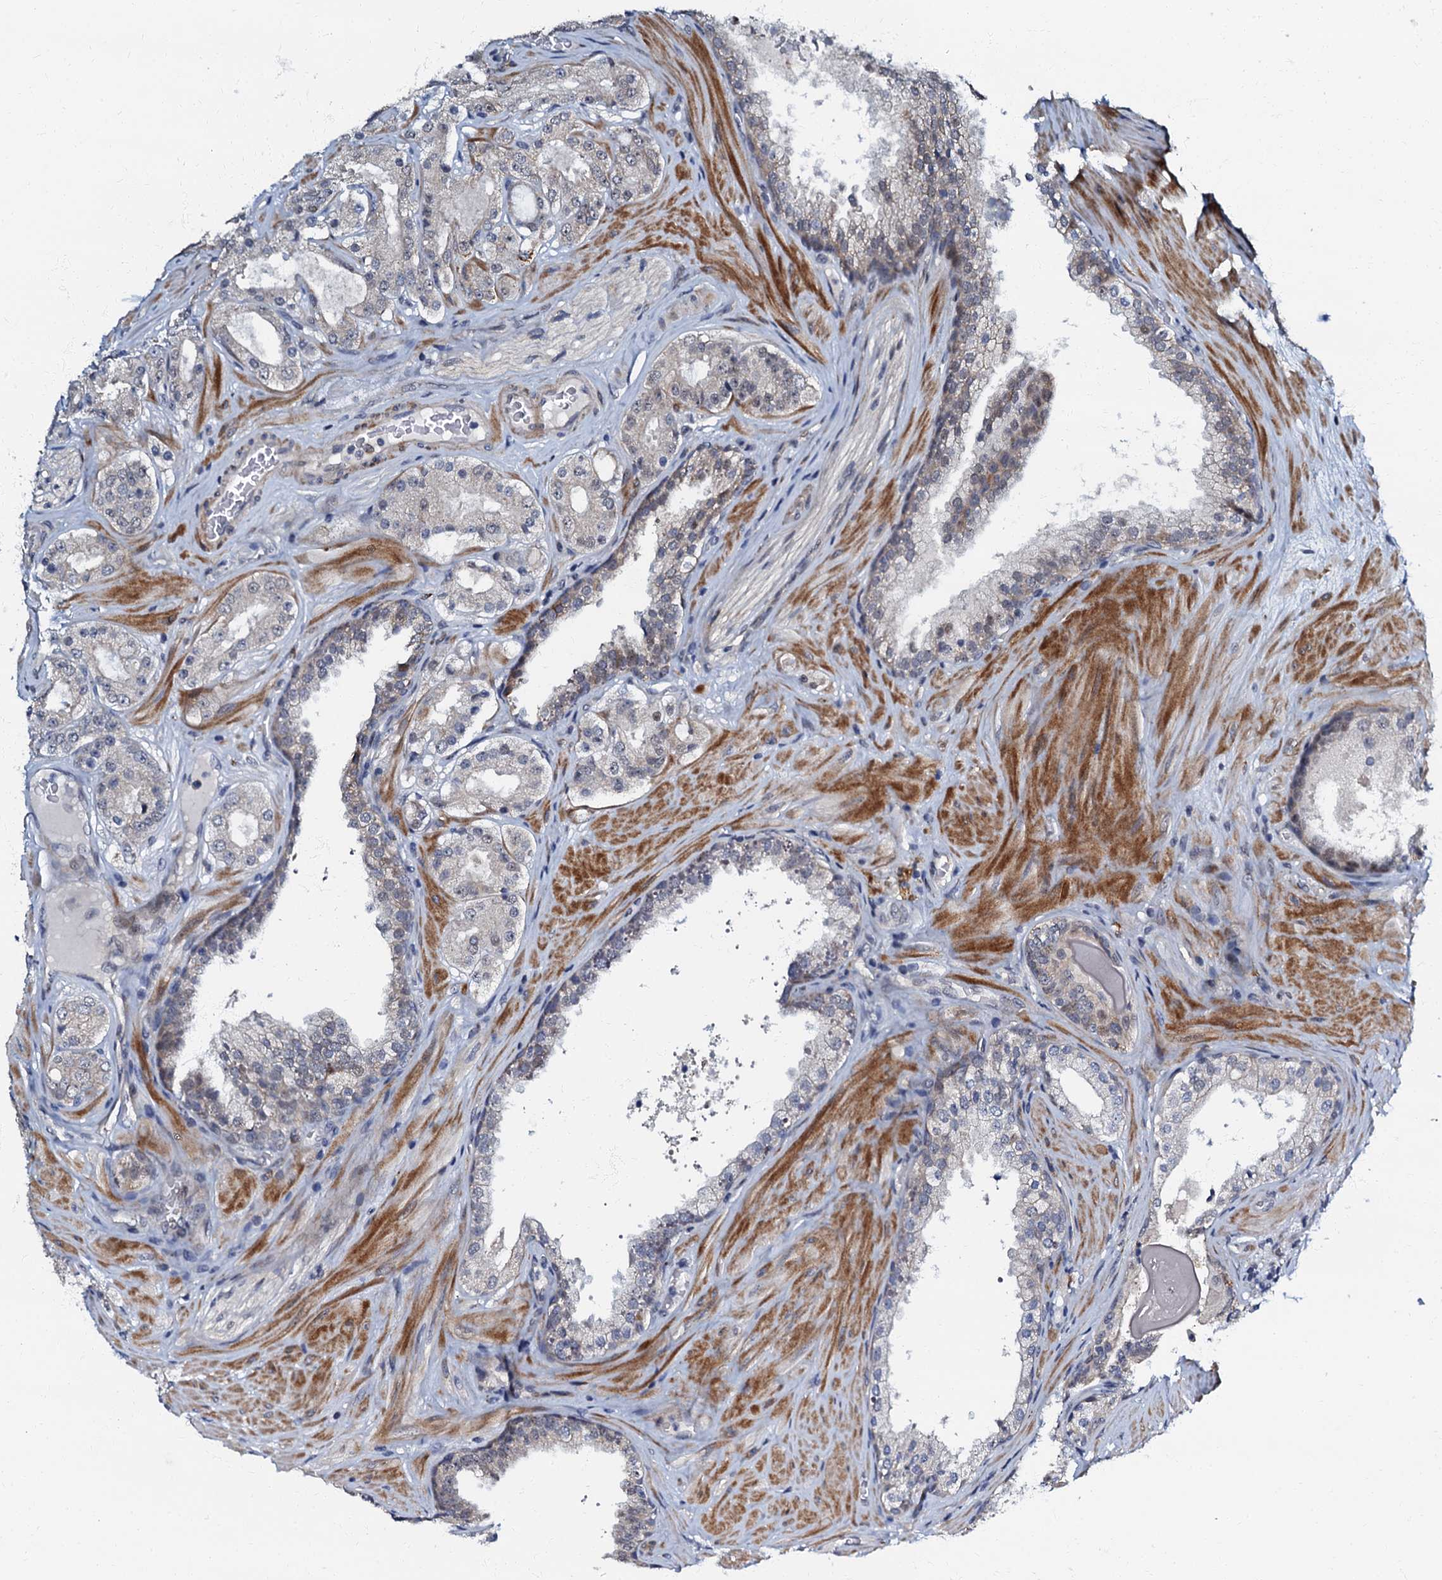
{"staining": {"intensity": "negative", "quantity": "none", "location": "none"}, "tissue": "prostate cancer", "cell_type": "Tumor cells", "image_type": "cancer", "snomed": [{"axis": "morphology", "description": "Adenocarcinoma, High grade"}, {"axis": "topography", "description": "Prostate"}], "caption": "Tumor cells are negative for protein expression in human prostate adenocarcinoma (high-grade). (Brightfield microscopy of DAB immunohistochemistry (IHC) at high magnification).", "gene": "OLAH", "patient": {"sex": "male", "age": 65}}